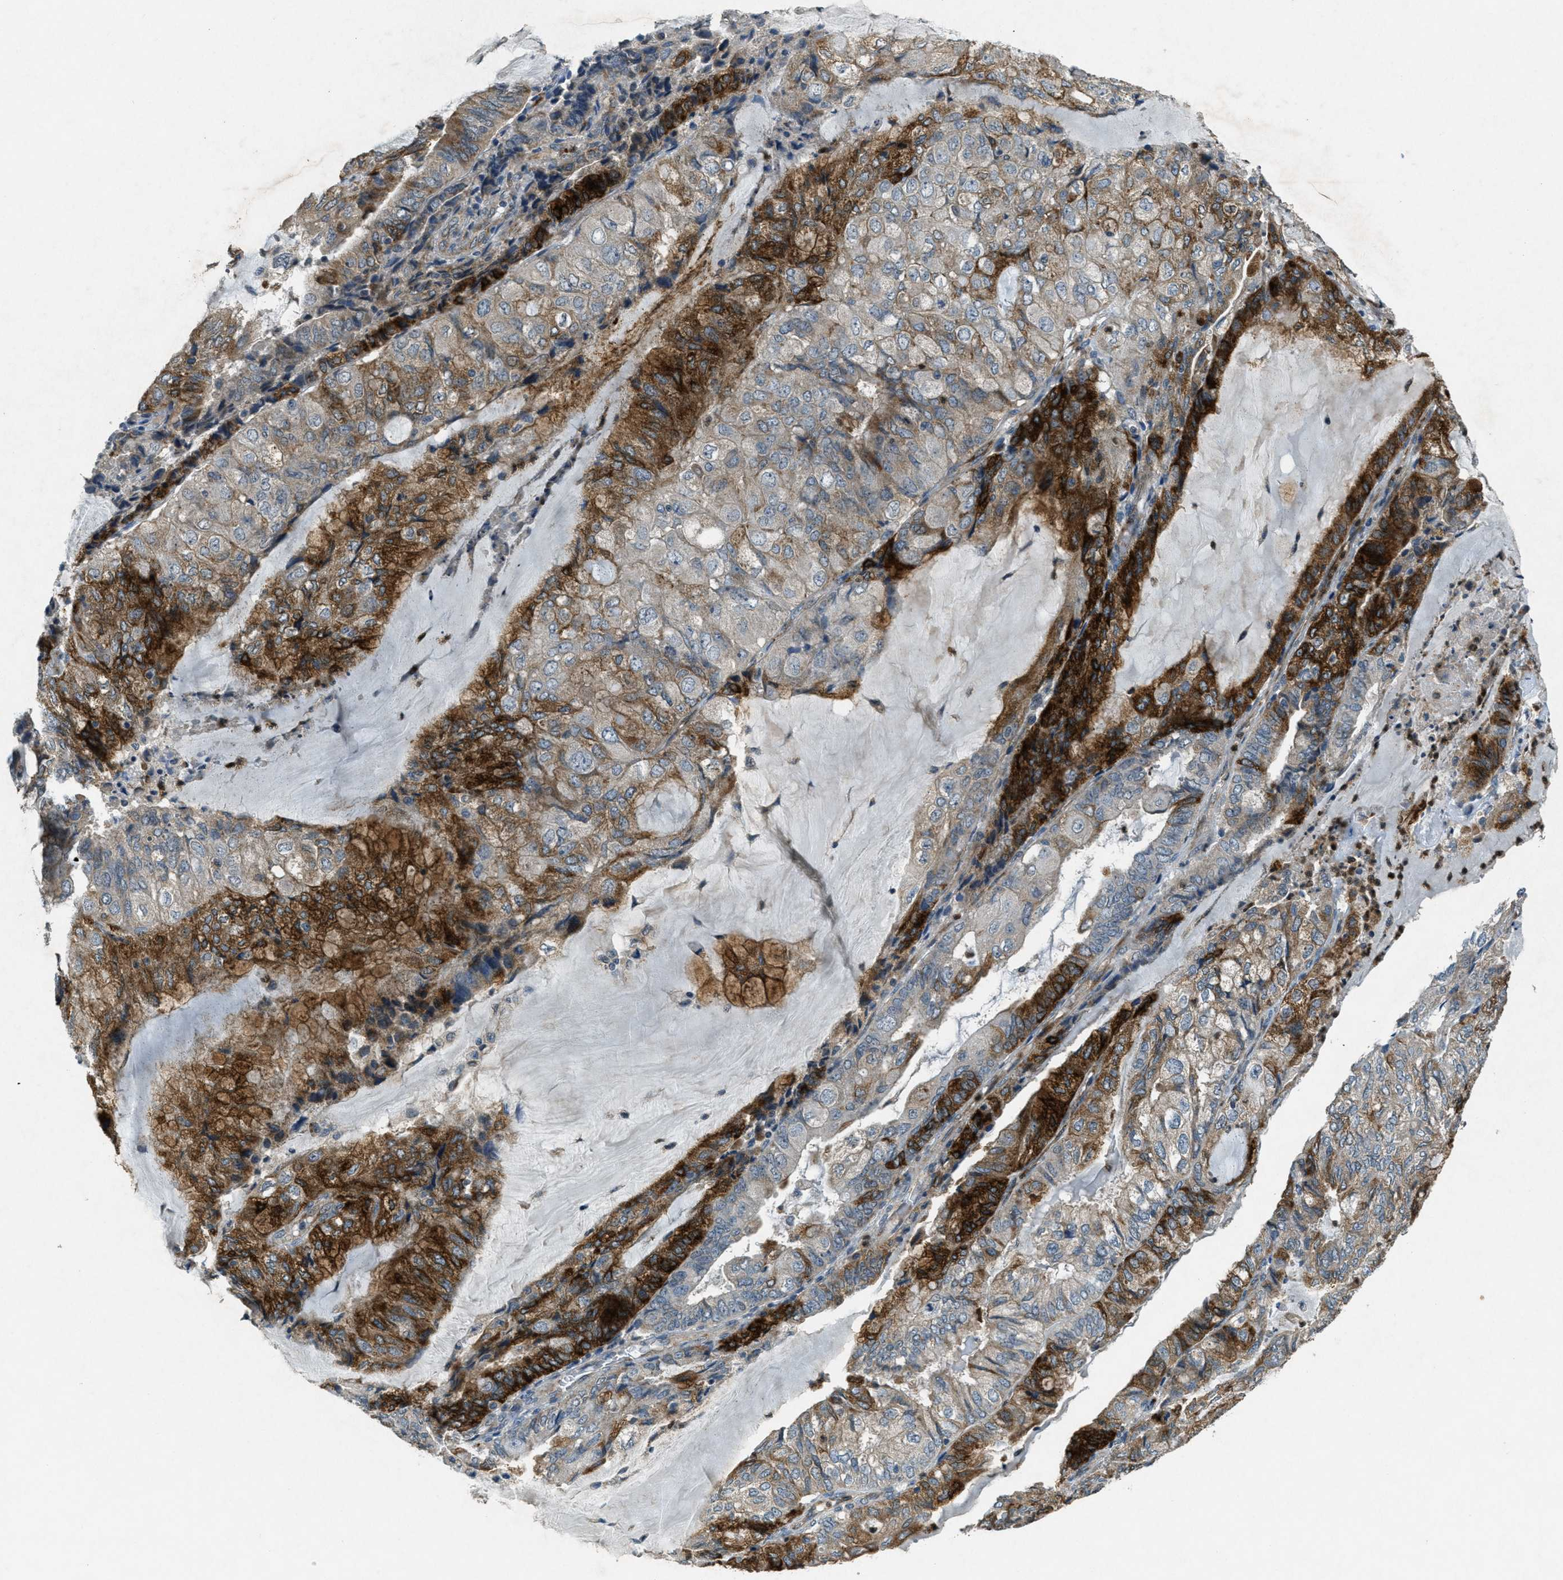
{"staining": {"intensity": "strong", "quantity": "25%-75%", "location": "cytoplasmic/membranous"}, "tissue": "endometrial cancer", "cell_type": "Tumor cells", "image_type": "cancer", "snomed": [{"axis": "morphology", "description": "Adenocarcinoma, NOS"}, {"axis": "topography", "description": "Endometrium"}], "caption": "A histopathology image of human endometrial cancer stained for a protein shows strong cytoplasmic/membranous brown staining in tumor cells.", "gene": "RAB3D", "patient": {"sex": "female", "age": 81}}